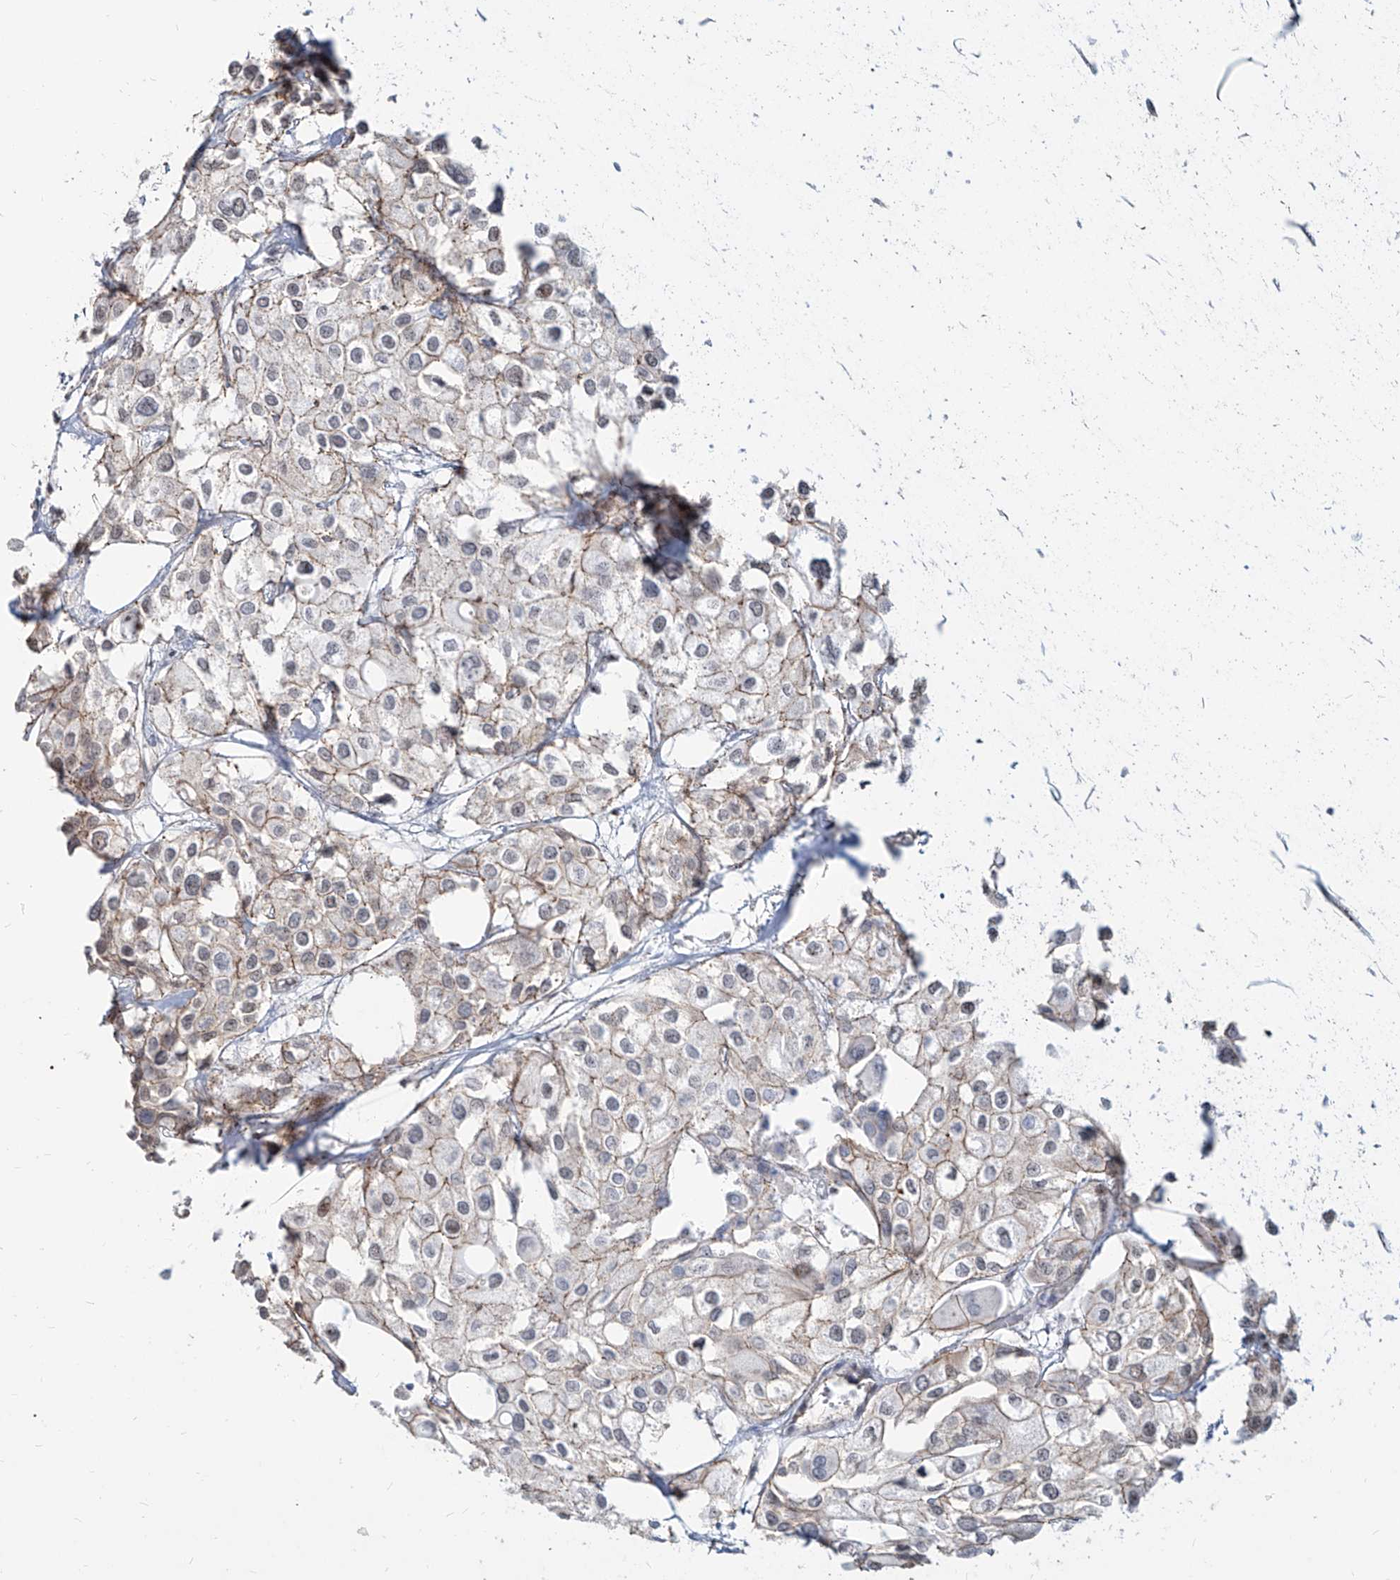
{"staining": {"intensity": "negative", "quantity": "none", "location": "none"}, "tissue": "urothelial cancer", "cell_type": "Tumor cells", "image_type": "cancer", "snomed": [{"axis": "morphology", "description": "Urothelial carcinoma, High grade"}, {"axis": "topography", "description": "Urinary bladder"}], "caption": "Immunohistochemical staining of urothelial cancer reveals no significant expression in tumor cells.", "gene": "ZNF710", "patient": {"sex": "male", "age": 64}}